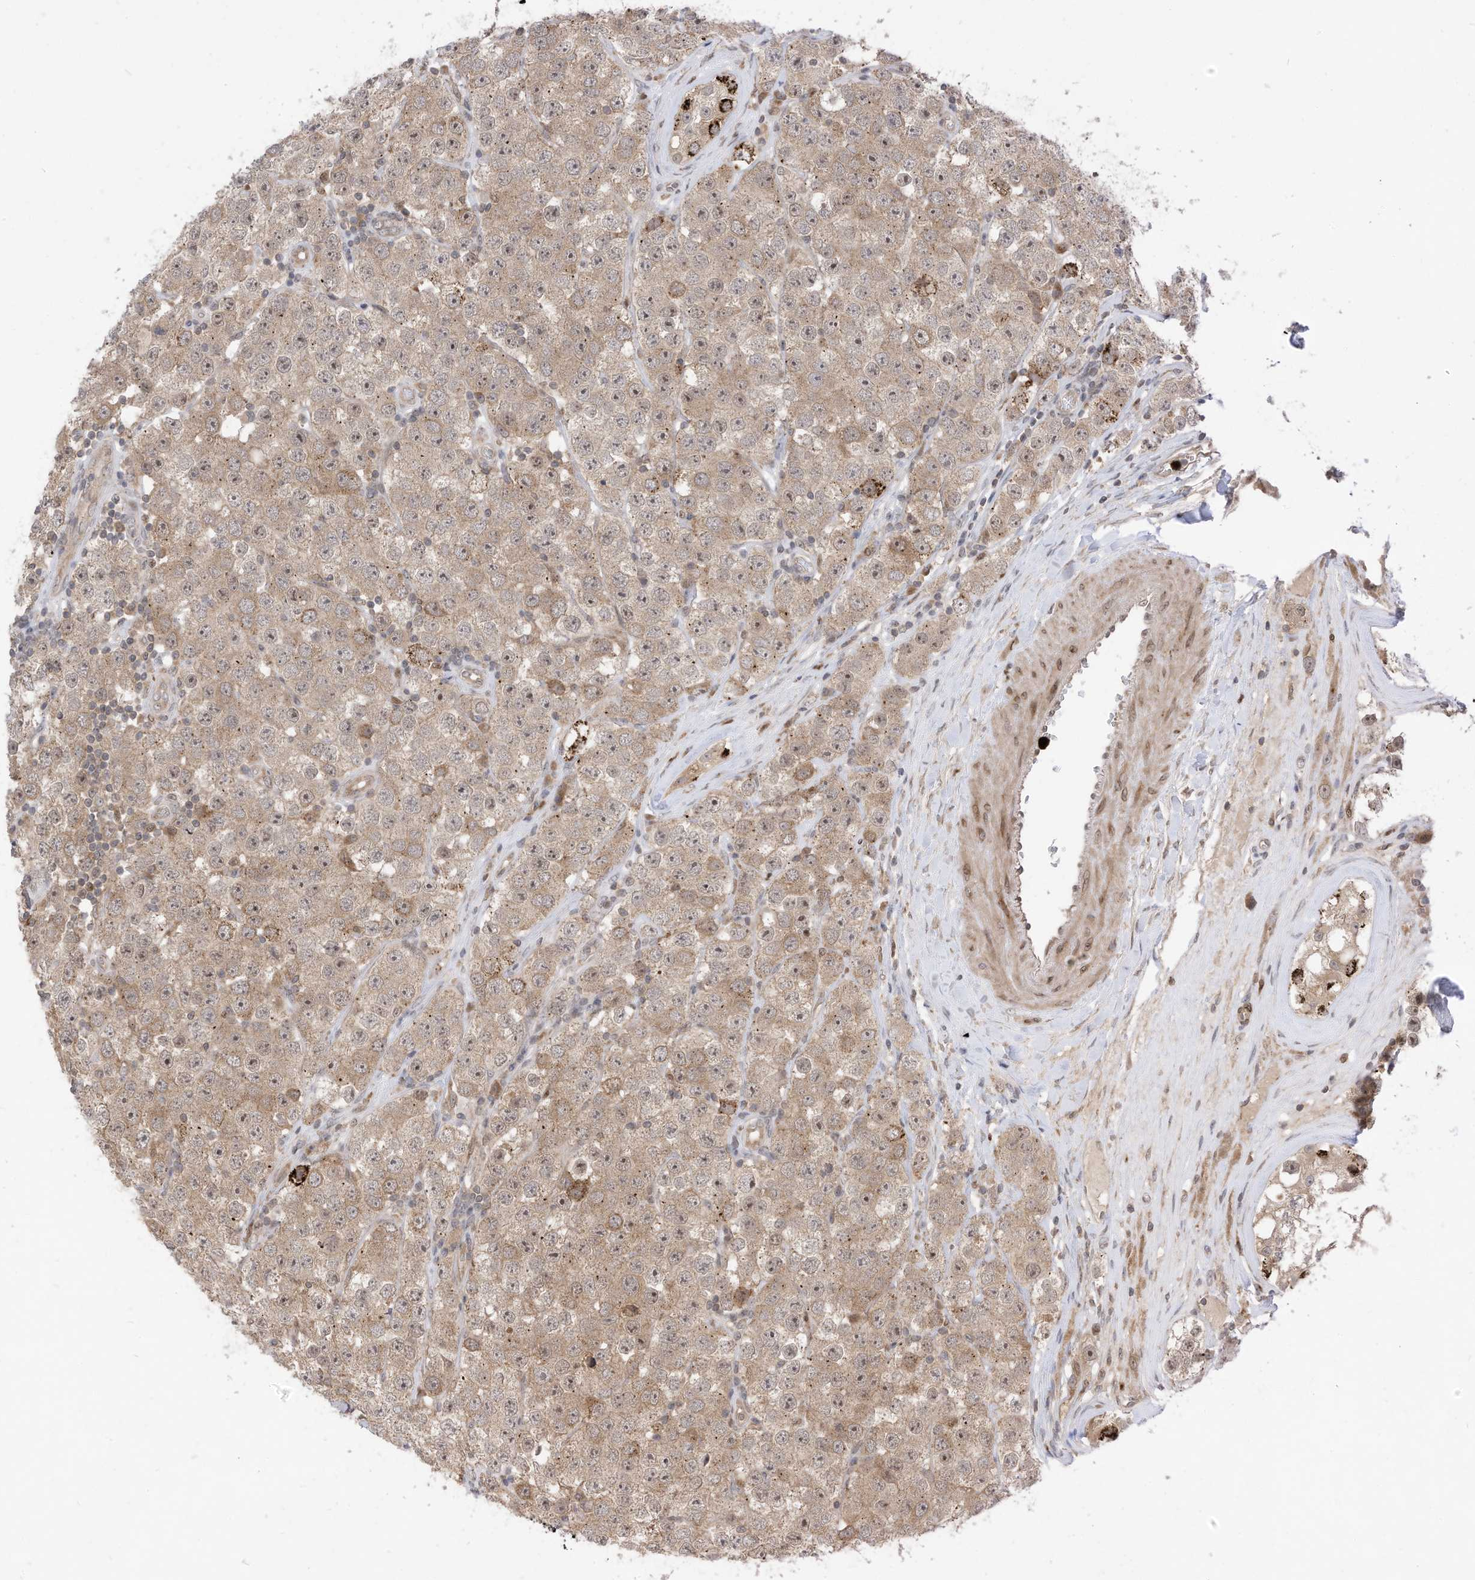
{"staining": {"intensity": "moderate", "quantity": "25%-75%", "location": "cytoplasmic/membranous"}, "tissue": "testis cancer", "cell_type": "Tumor cells", "image_type": "cancer", "snomed": [{"axis": "morphology", "description": "Seminoma, NOS"}, {"axis": "topography", "description": "Testis"}], "caption": "Testis cancer stained with IHC displays moderate cytoplasmic/membranous staining in about 25%-75% of tumor cells. (DAB IHC, brown staining for protein, blue staining for nuclei).", "gene": "CNKSR1", "patient": {"sex": "male", "age": 28}}